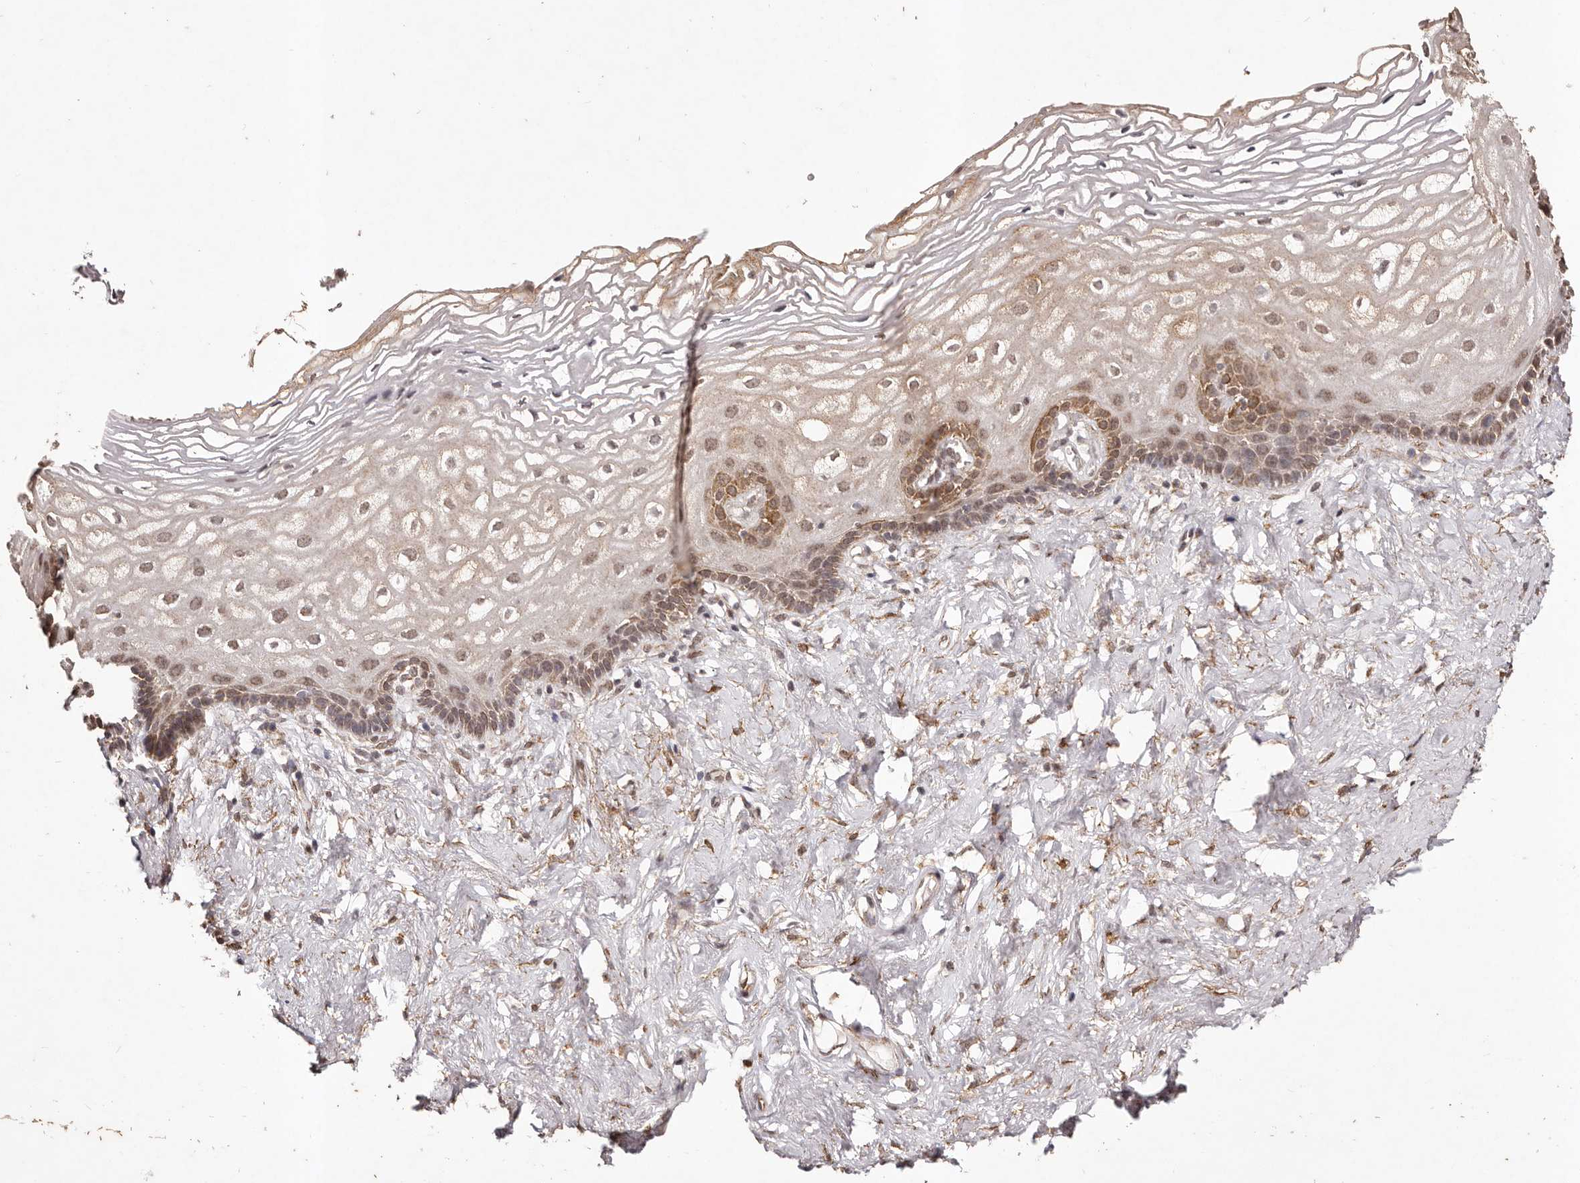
{"staining": {"intensity": "moderate", "quantity": ">75%", "location": "cytoplasmic/membranous,nuclear"}, "tissue": "vagina", "cell_type": "Squamous epithelial cells", "image_type": "normal", "snomed": [{"axis": "morphology", "description": "Normal tissue, NOS"}, {"axis": "morphology", "description": "Adenocarcinoma, NOS"}, {"axis": "topography", "description": "Rectum"}, {"axis": "topography", "description": "Vagina"}], "caption": "Protein staining reveals moderate cytoplasmic/membranous,nuclear expression in about >75% of squamous epithelial cells in benign vagina. The protein of interest is stained brown, and the nuclei are stained in blue (DAB IHC with brightfield microscopy, high magnification).", "gene": "RPS6KA5", "patient": {"sex": "female", "age": 71}}